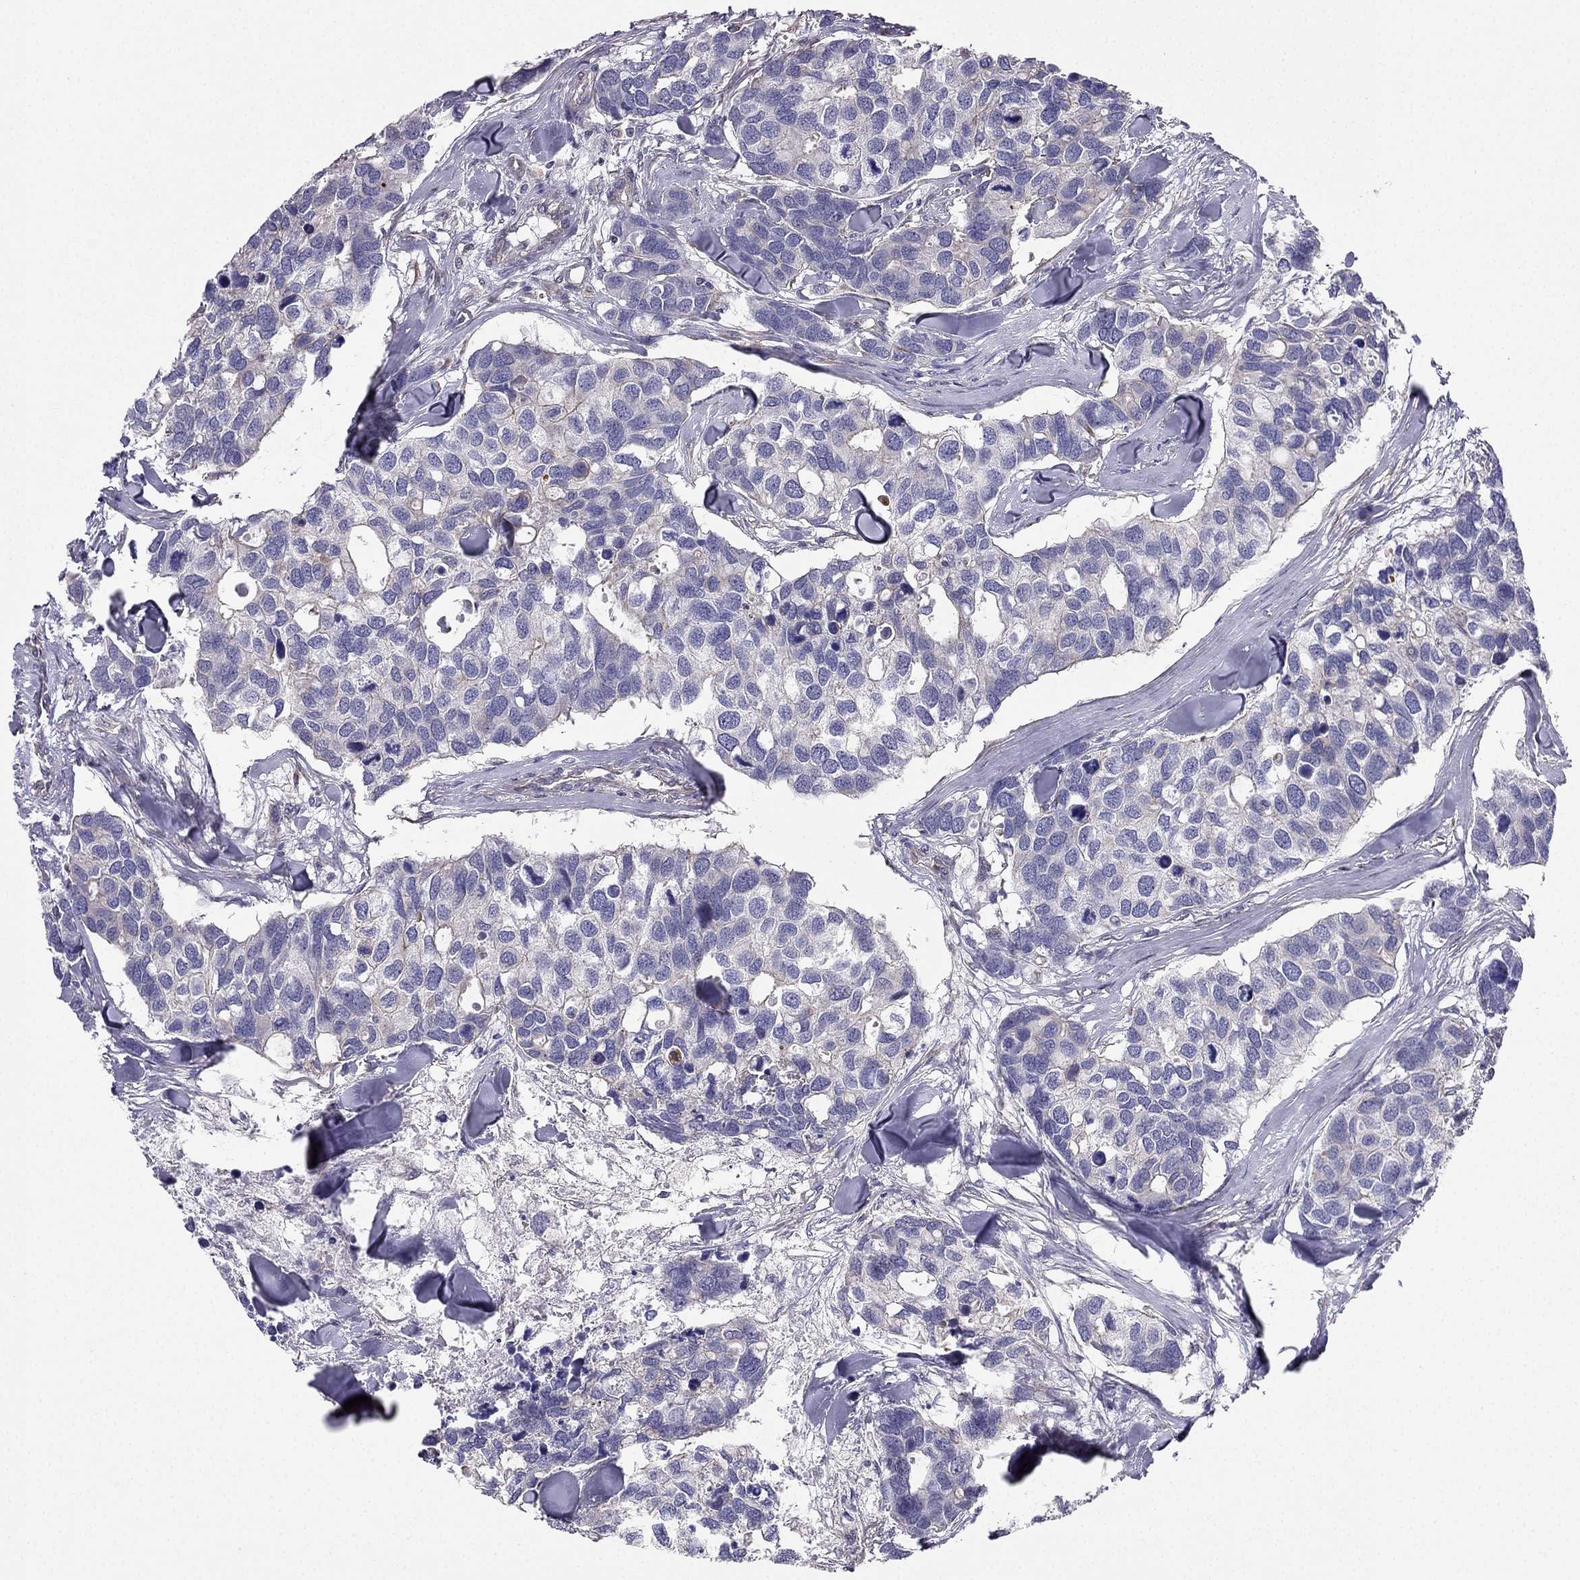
{"staining": {"intensity": "negative", "quantity": "none", "location": "none"}, "tissue": "breast cancer", "cell_type": "Tumor cells", "image_type": "cancer", "snomed": [{"axis": "morphology", "description": "Duct carcinoma"}, {"axis": "topography", "description": "Breast"}], "caption": "Tumor cells are negative for protein expression in human breast cancer (invasive ductal carcinoma).", "gene": "ENOX1", "patient": {"sex": "female", "age": 83}}